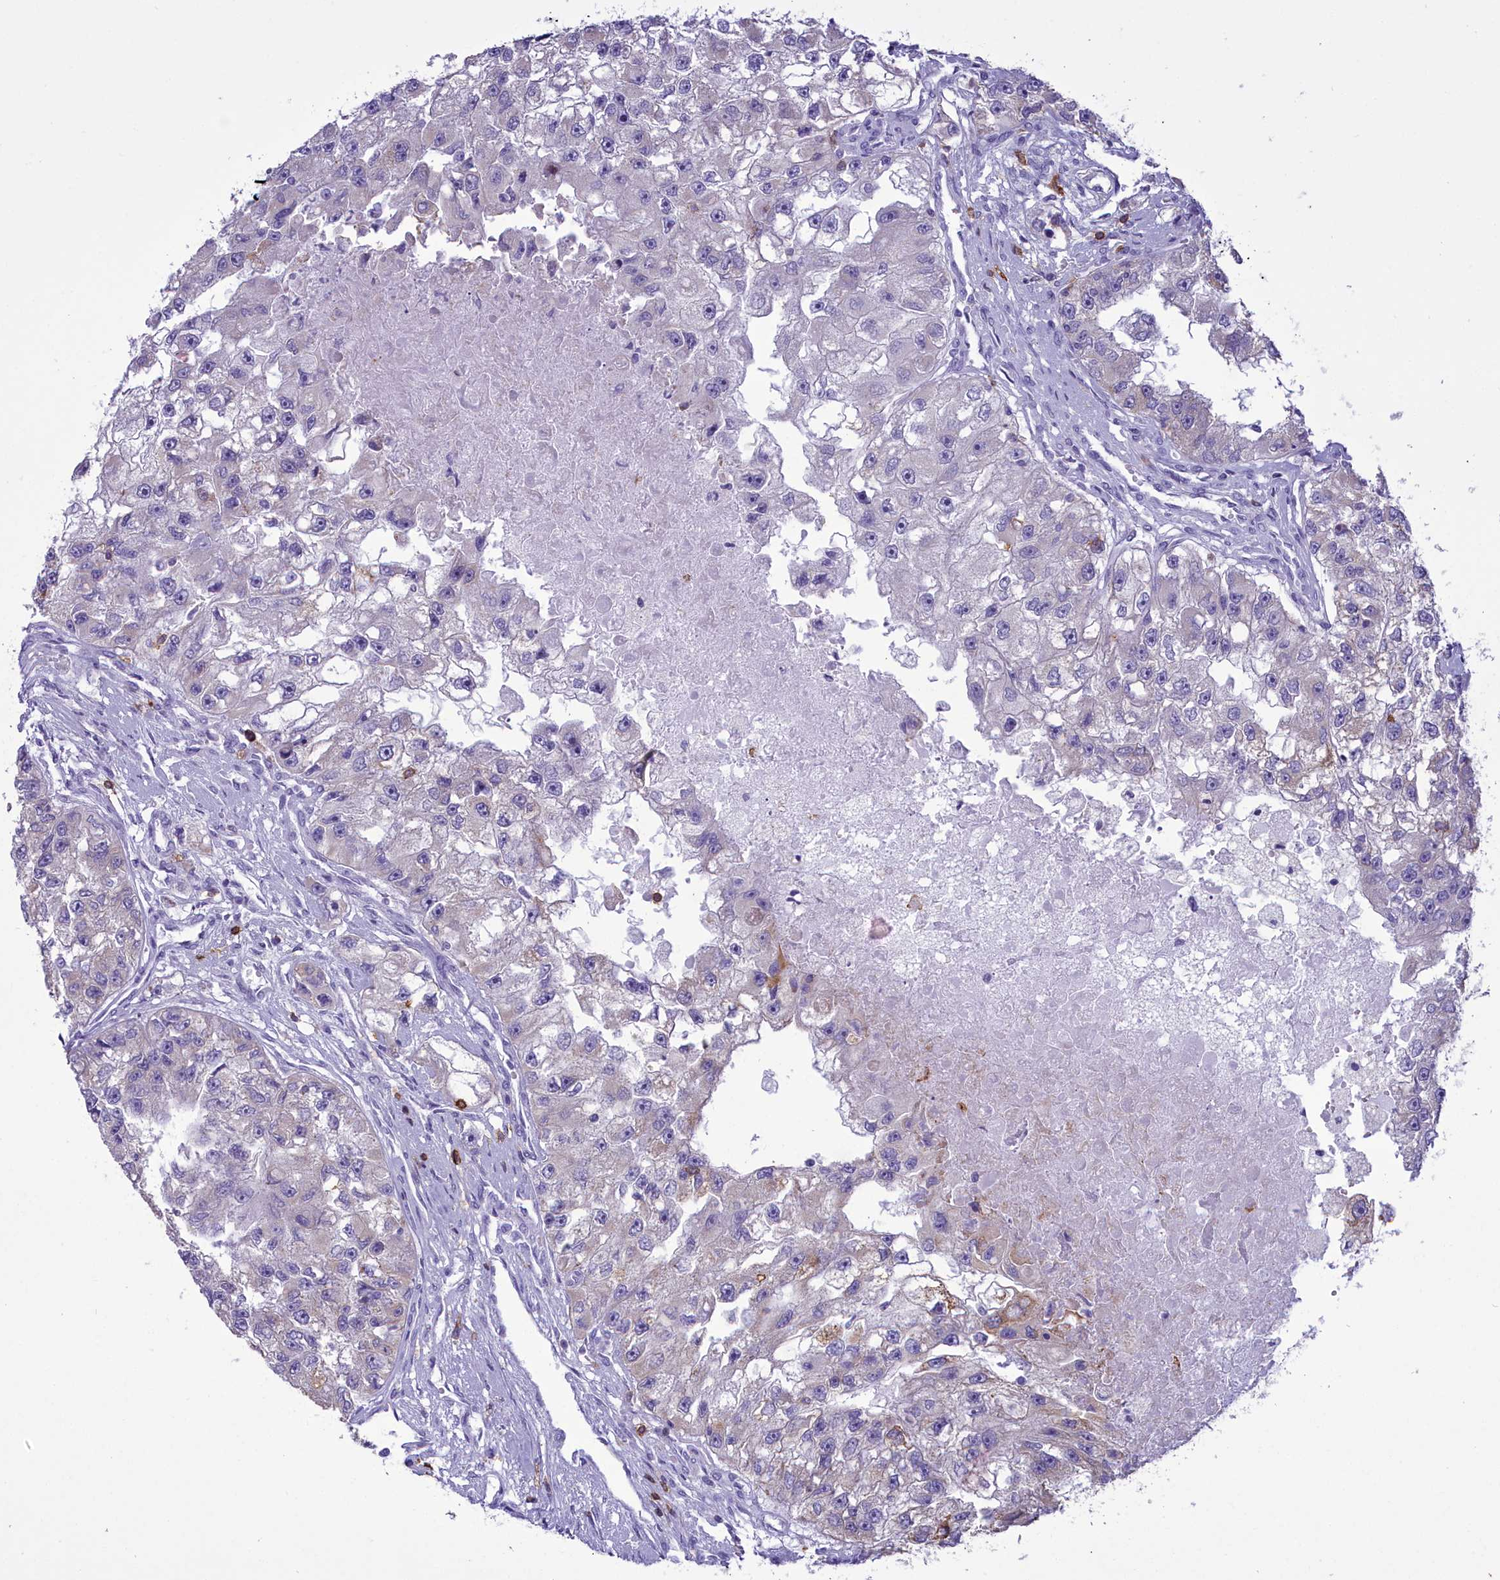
{"staining": {"intensity": "negative", "quantity": "none", "location": "none"}, "tissue": "renal cancer", "cell_type": "Tumor cells", "image_type": "cancer", "snomed": [{"axis": "morphology", "description": "Adenocarcinoma, NOS"}, {"axis": "topography", "description": "Kidney"}], "caption": "High power microscopy photomicrograph of an IHC micrograph of adenocarcinoma (renal), revealing no significant expression in tumor cells.", "gene": "CD5", "patient": {"sex": "male", "age": 63}}